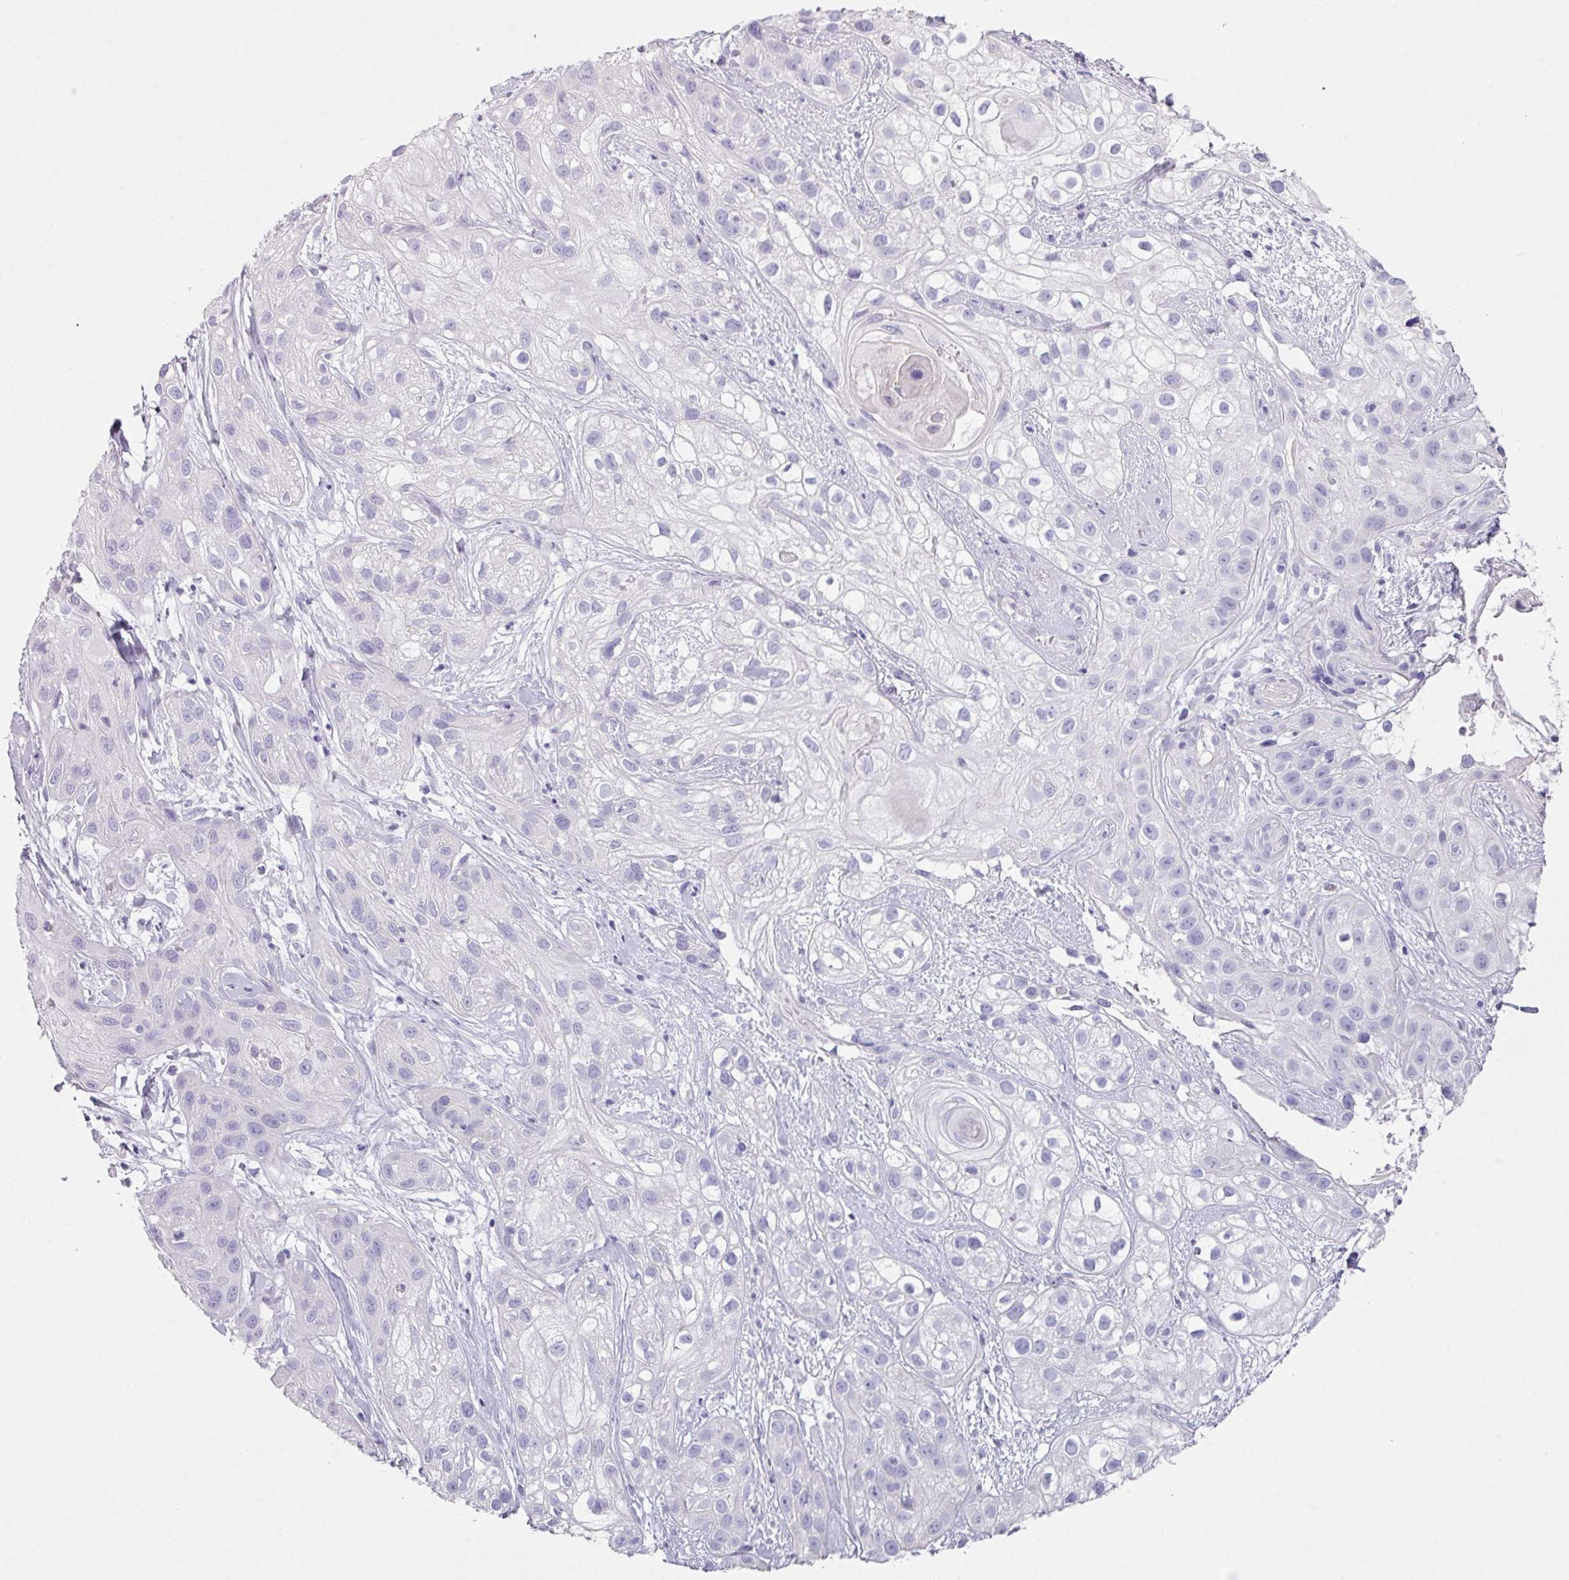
{"staining": {"intensity": "negative", "quantity": "none", "location": "none"}, "tissue": "skin cancer", "cell_type": "Tumor cells", "image_type": "cancer", "snomed": [{"axis": "morphology", "description": "Squamous cell carcinoma, NOS"}, {"axis": "topography", "description": "Skin"}], "caption": "Skin cancer (squamous cell carcinoma) was stained to show a protein in brown. There is no significant positivity in tumor cells. Nuclei are stained in blue.", "gene": "GLI4", "patient": {"sex": "male", "age": 82}}